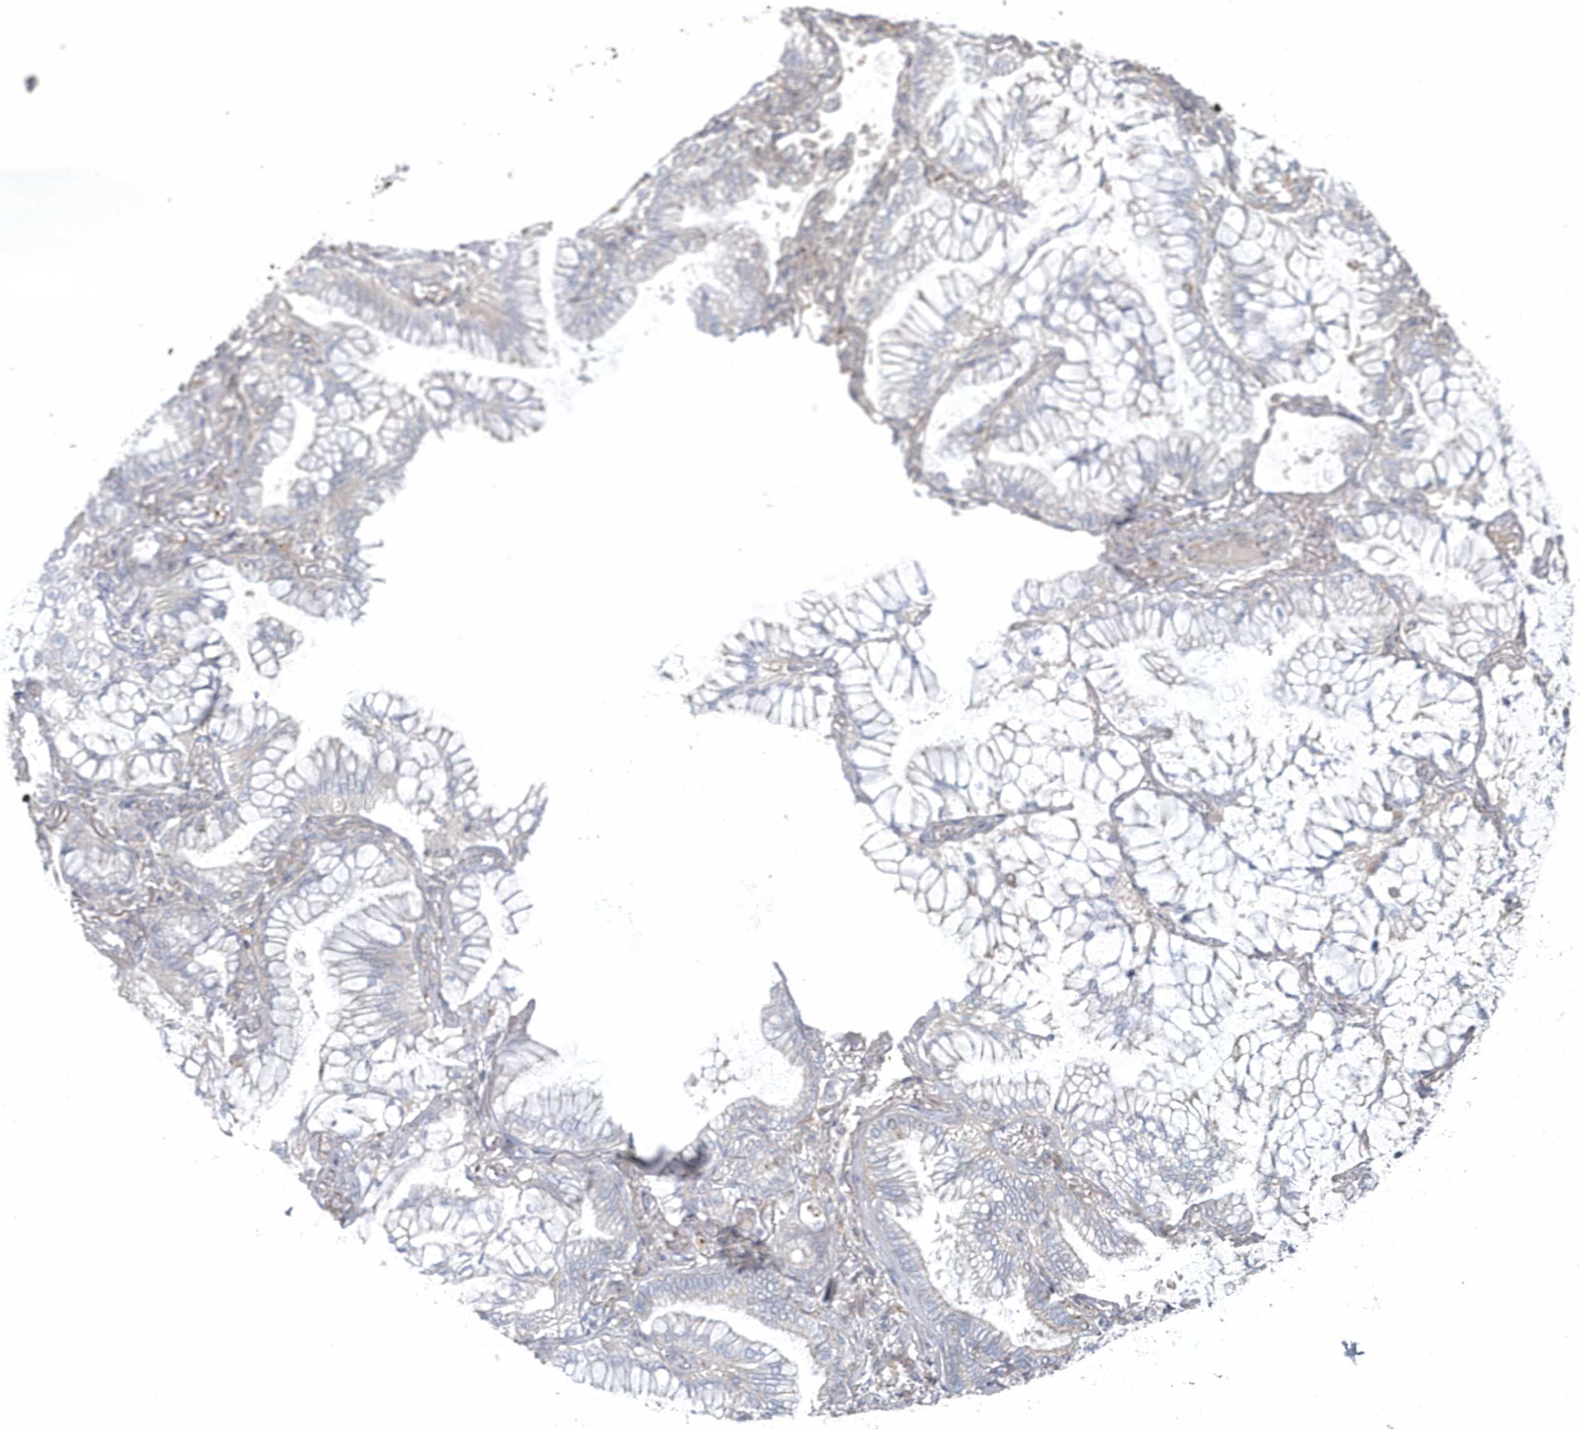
{"staining": {"intensity": "negative", "quantity": "none", "location": "none"}, "tissue": "lung cancer", "cell_type": "Tumor cells", "image_type": "cancer", "snomed": [{"axis": "morphology", "description": "Adenocarcinoma, NOS"}, {"axis": "topography", "description": "Lung"}], "caption": "Photomicrograph shows no significant protein expression in tumor cells of lung cancer (adenocarcinoma).", "gene": "BLTP3A", "patient": {"sex": "female", "age": 70}}